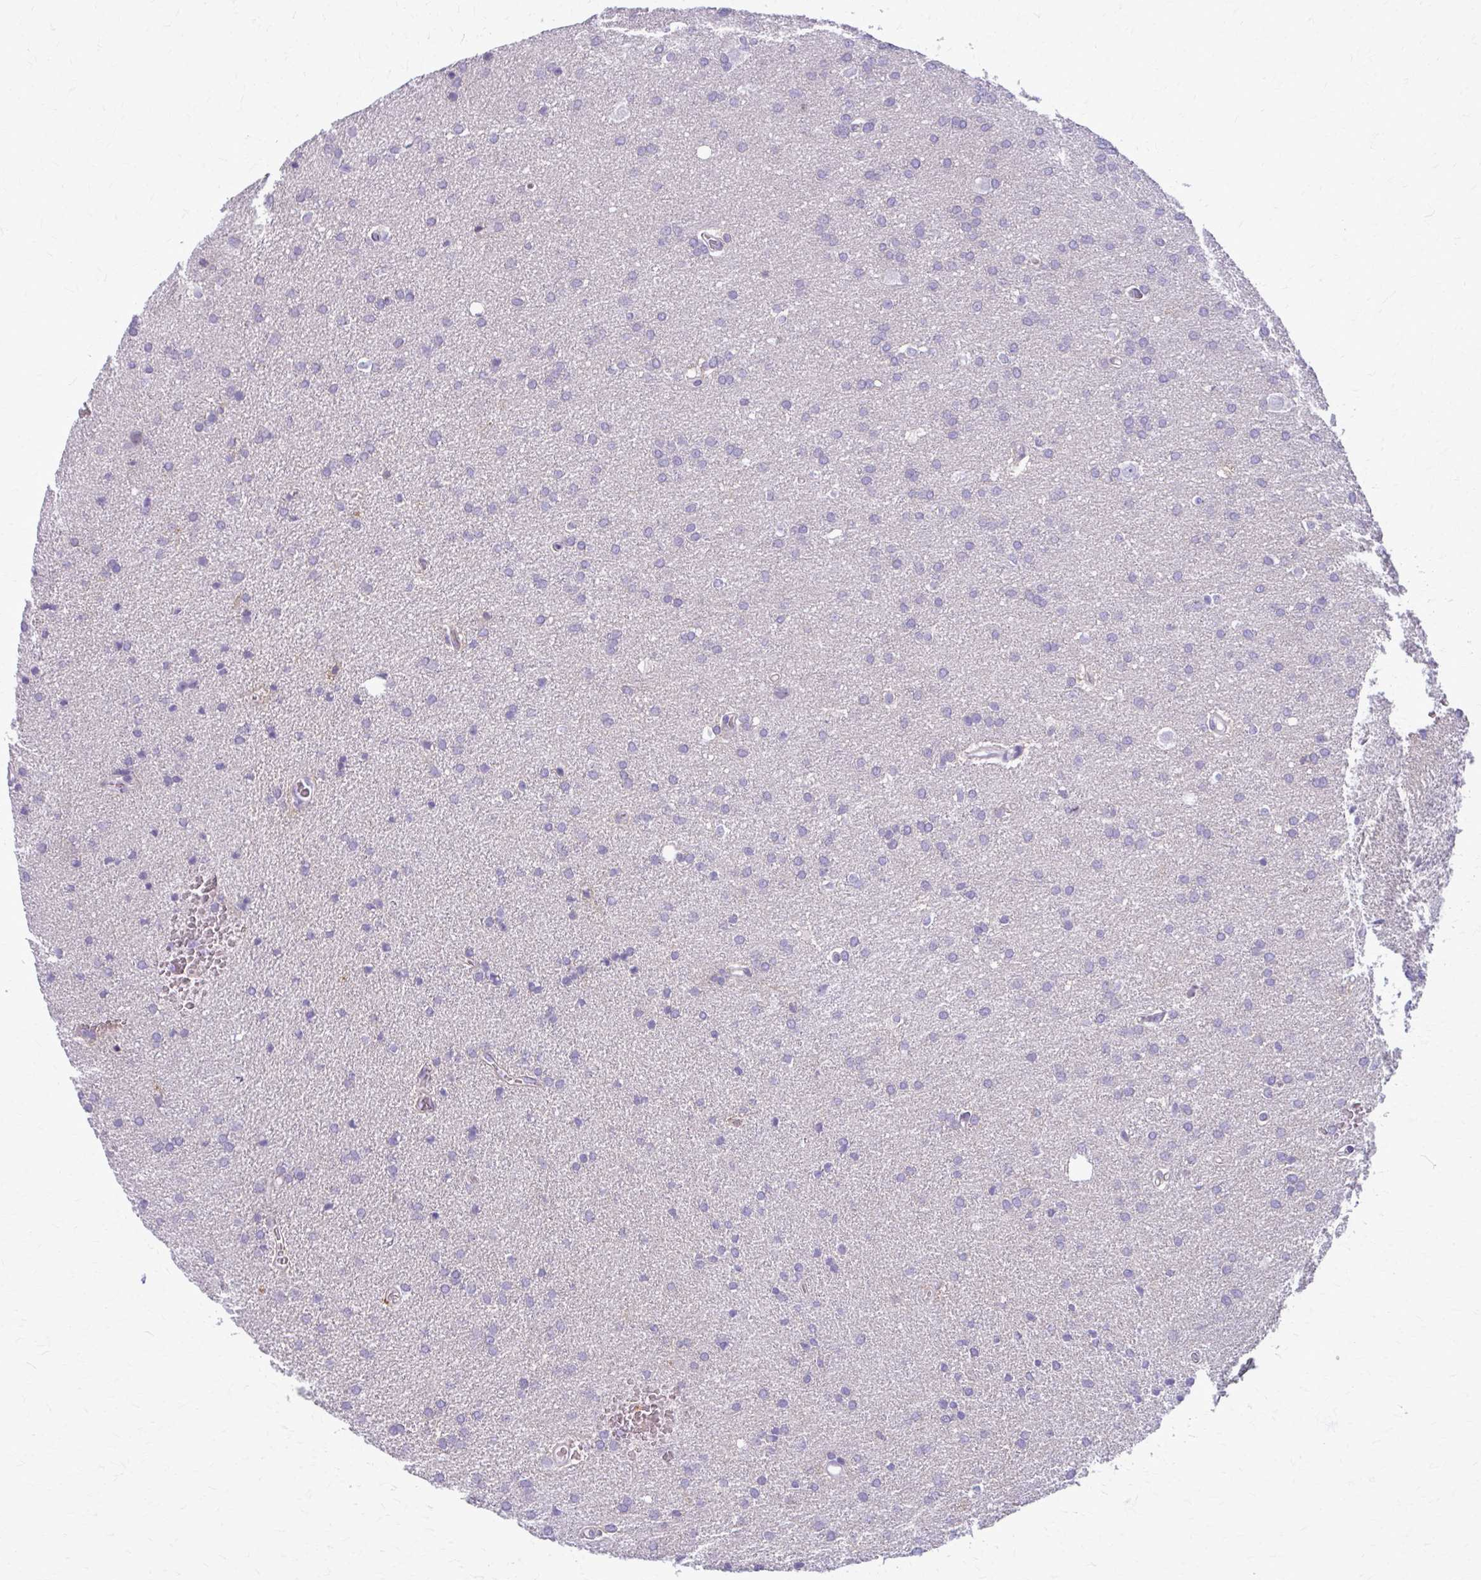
{"staining": {"intensity": "negative", "quantity": "none", "location": "none"}, "tissue": "glioma", "cell_type": "Tumor cells", "image_type": "cancer", "snomed": [{"axis": "morphology", "description": "Glioma, malignant, Low grade"}, {"axis": "topography", "description": "Brain"}], "caption": "Malignant low-grade glioma was stained to show a protein in brown. There is no significant positivity in tumor cells.", "gene": "CD38", "patient": {"sex": "female", "age": 34}}